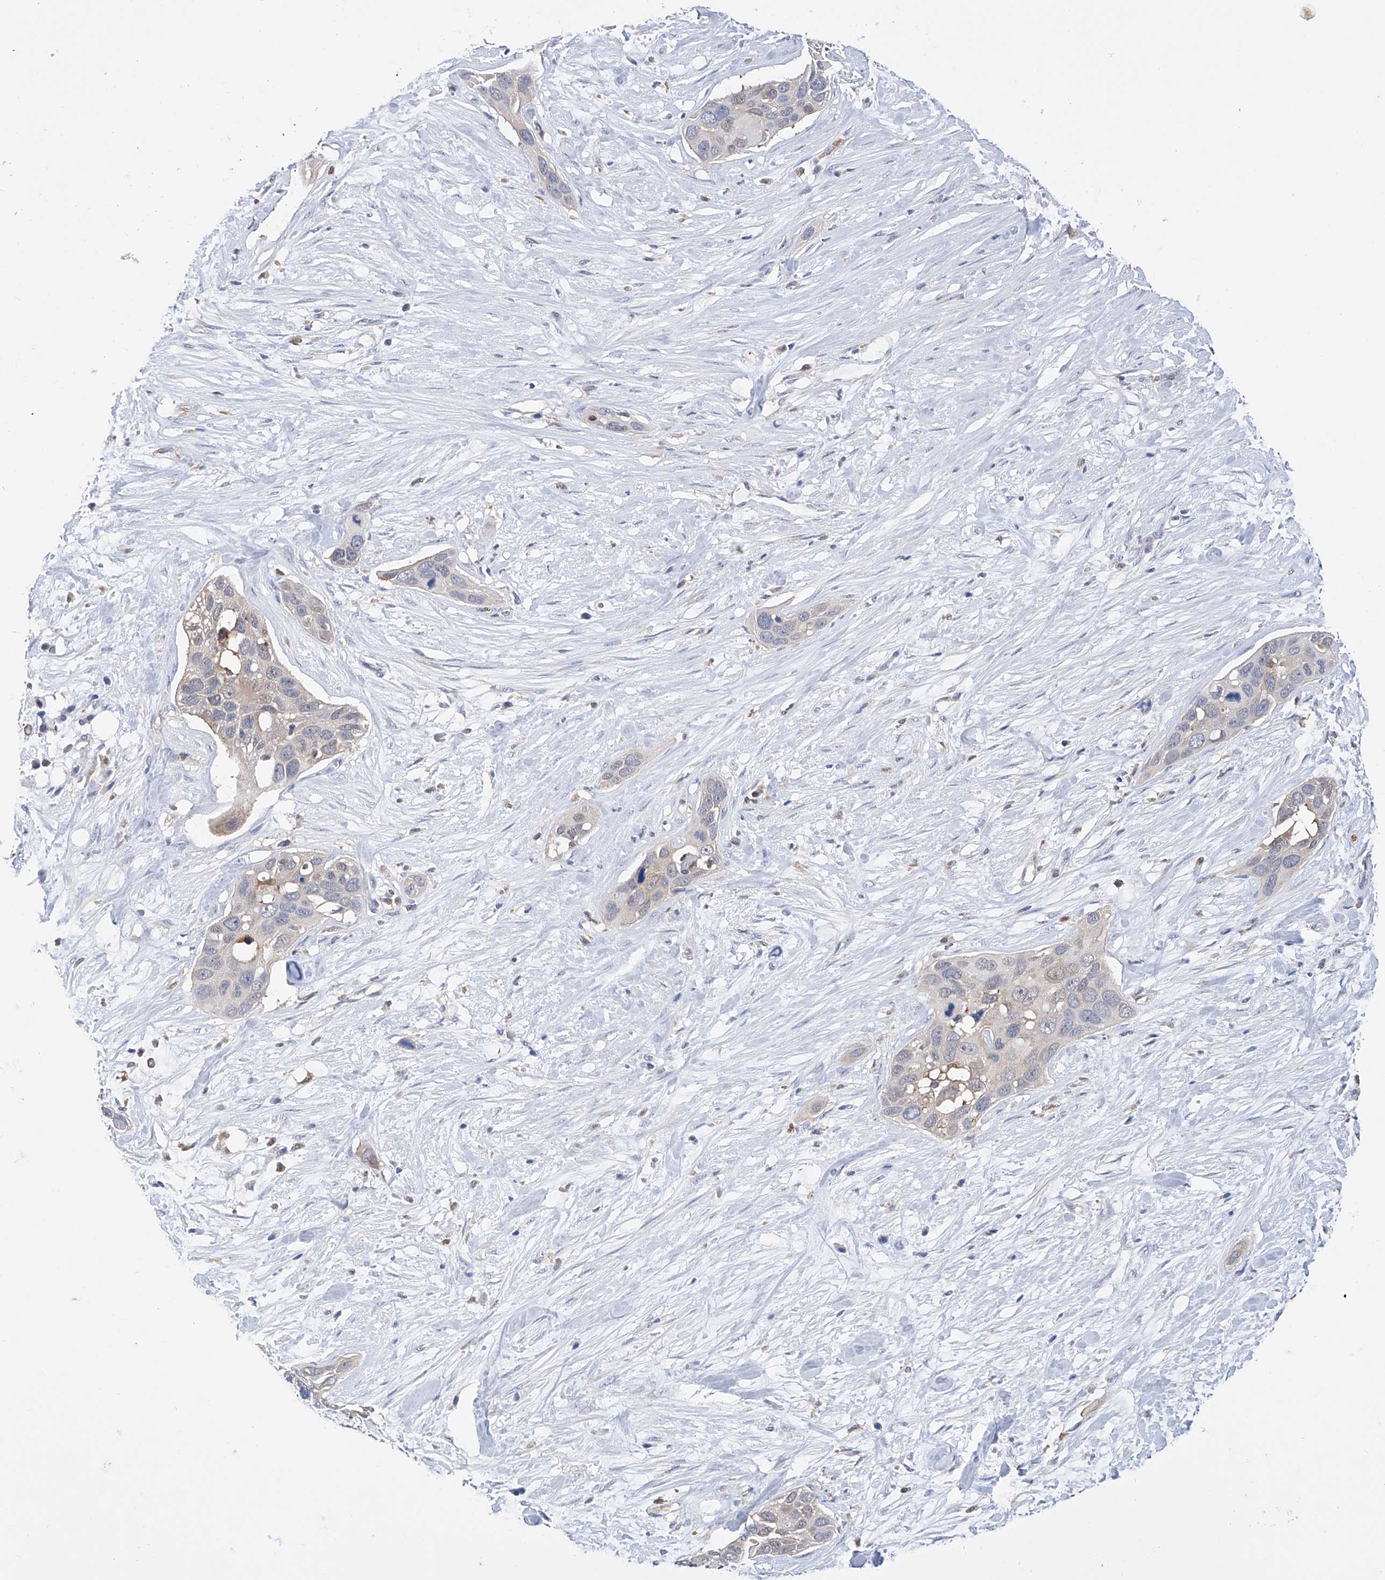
{"staining": {"intensity": "negative", "quantity": "none", "location": "none"}, "tissue": "pancreatic cancer", "cell_type": "Tumor cells", "image_type": "cancer", "snomed": [{"axis": "morphology", "description": "Adenocarcinoma, NOS"}, {"axis": "topography", "description": "Pancreas"}], "caption": "The photomicrograph shows no staining of tumor cells in pancreatic cancer (adenocarcinoma).", "gene": "SPATA20", "patient": {"sex": "female", "age": 60}}